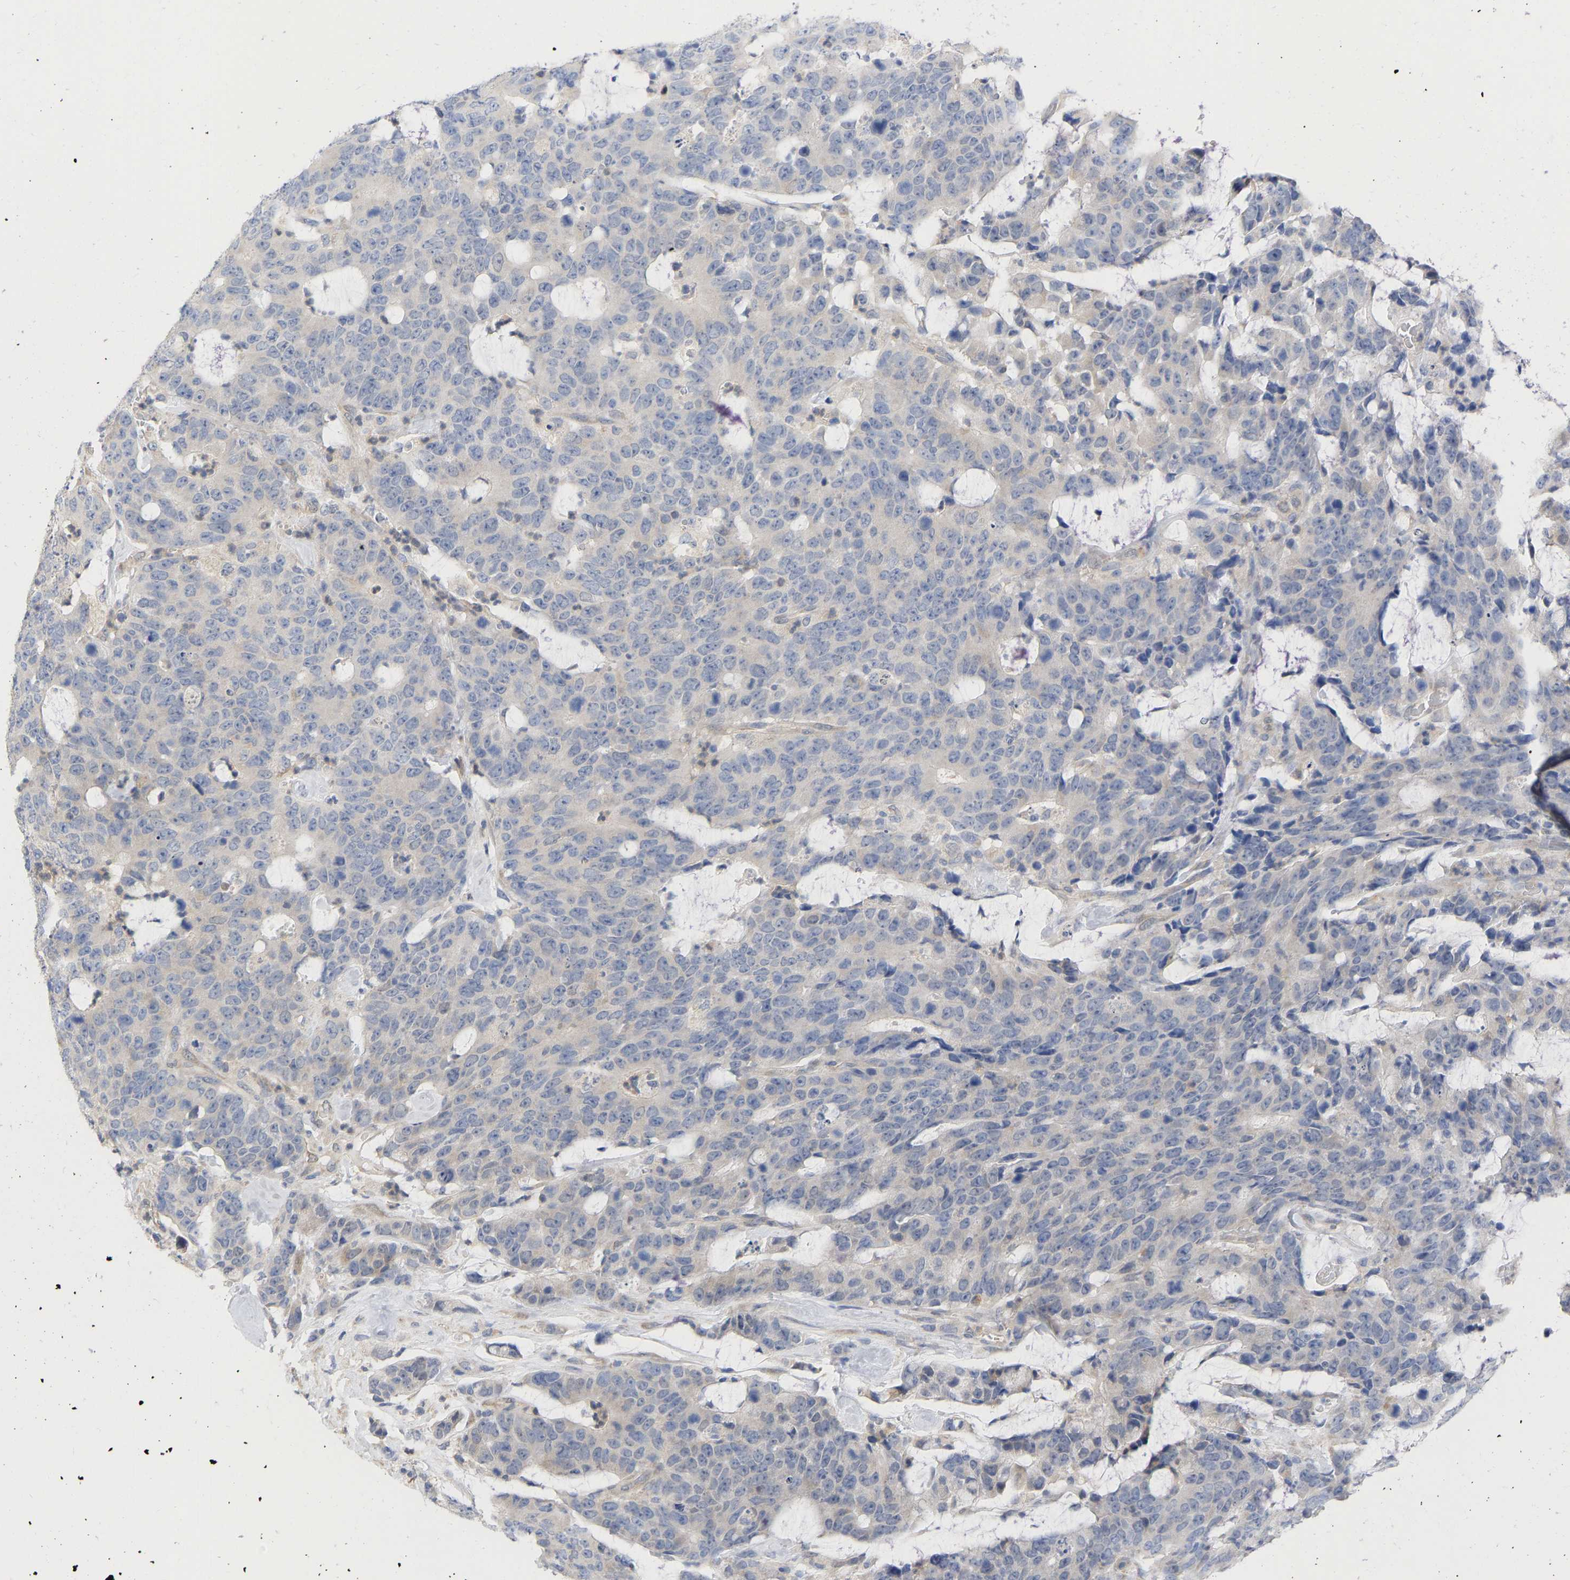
{"staining": {"intensity": "negative", "quantity": "none", "location": "none"}, "tissue": "colorectal cancer", "cell_type": "Tumor cells", "image_type": "cancer", "snomed": [{"axis": "morphology", "description": "Adenocarcinoma, NOS"}, {"axis": "topography", "description": "Colon"}], "caption": "High power microscopy photomicrograph of an immunohistochemistry photomicrograph of colorectal adenocarcinoma, revealing no significant expression in tumor cells.", "gene": "MAP2K3", "patient": {"sex": "female", "age": 86}}